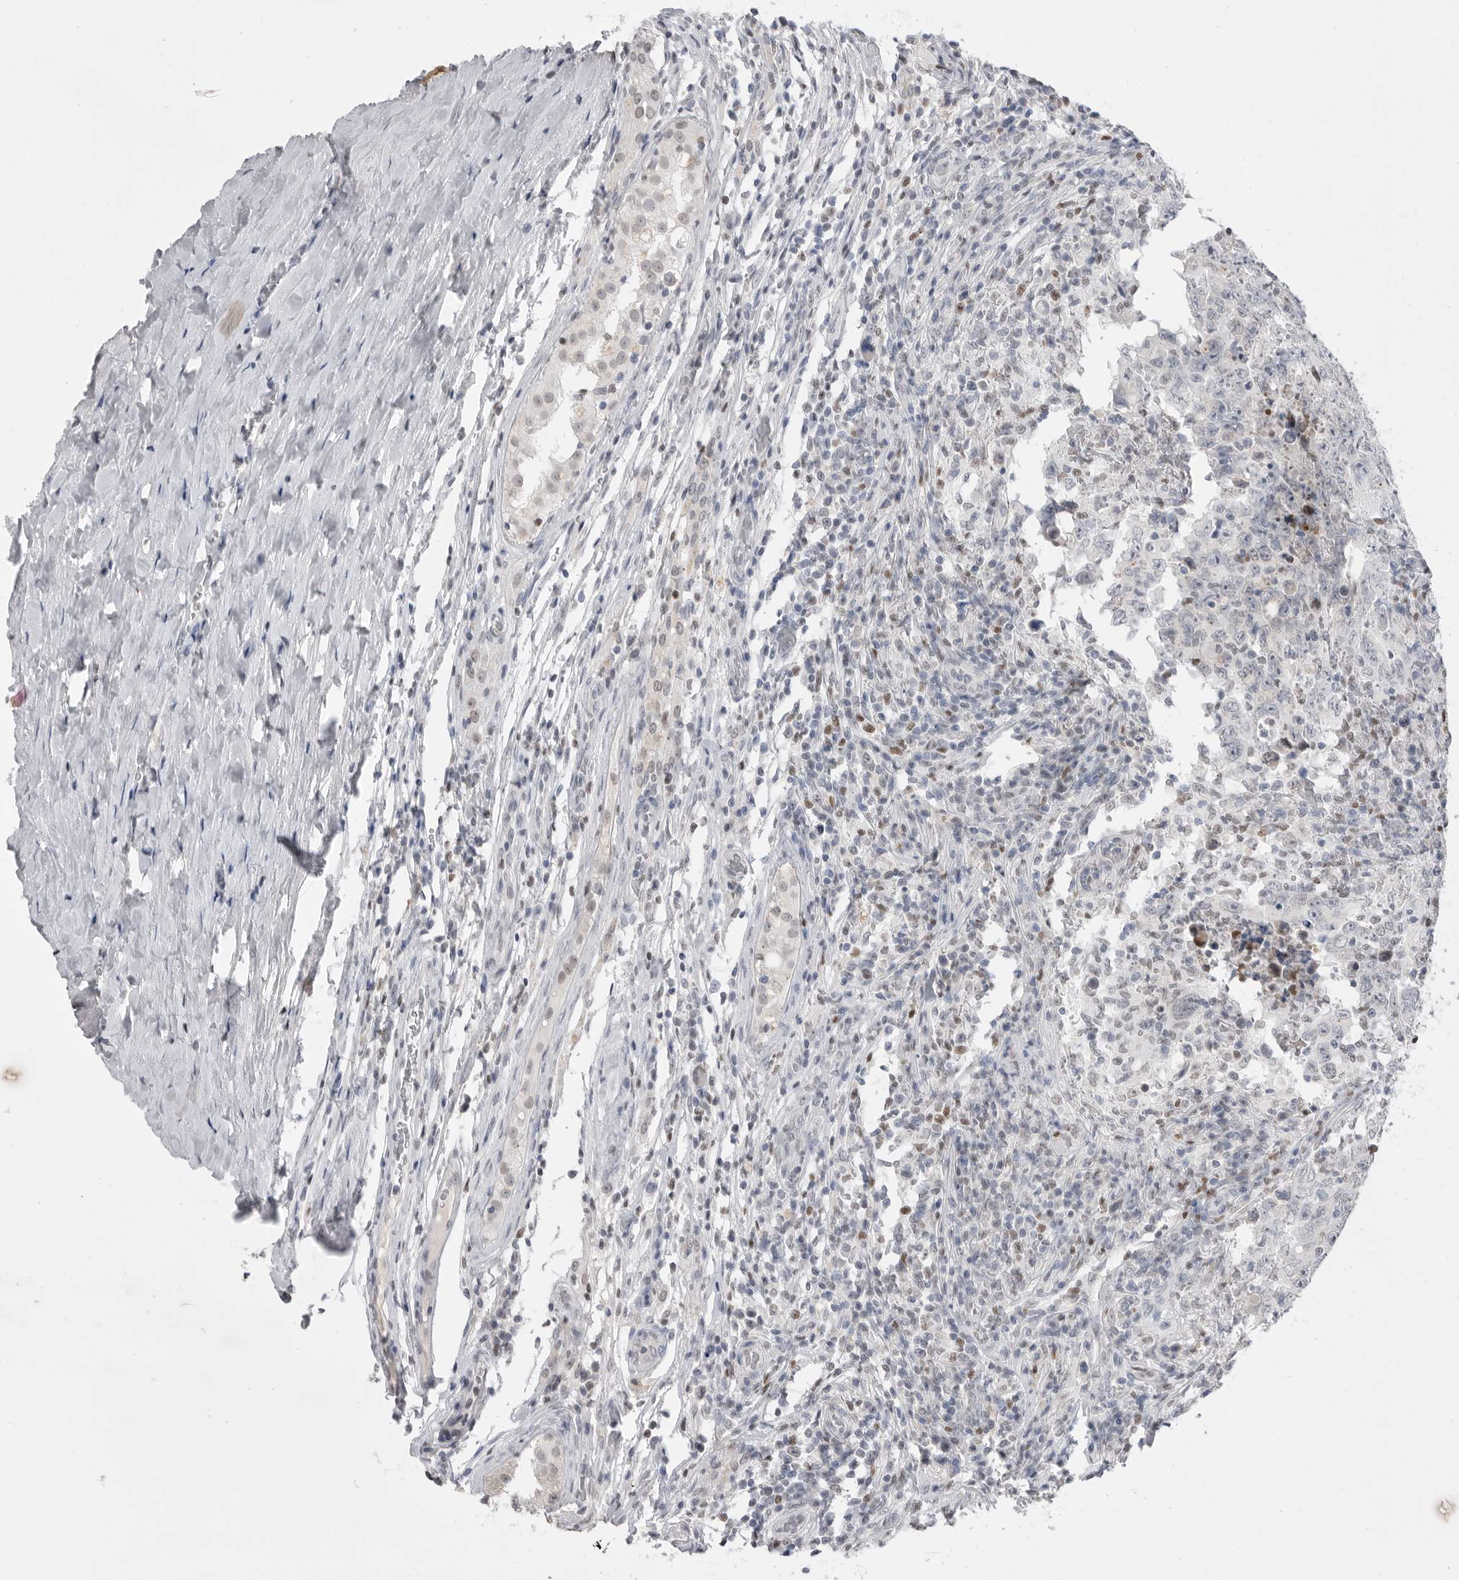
{"staining": {"intensity": "negative", "quantity": "none", "location": "none"}, "tissue": "testis cancer", "cell_type": "Tumor cells", "image_type": "cancer", "snomed": [{"axis": "morphology", "description": "Carcinoma, Embryonal, NOS"}, {"axis": "topography", "description": "Testis"}], "caption": "Tumor cells show no significant protein positivity in testis cancer (embryonal carcinoma). Nuclei are stained in blue.", "gene": "ZBTB7B", "patient": {"sex": "male", "age": 26}}